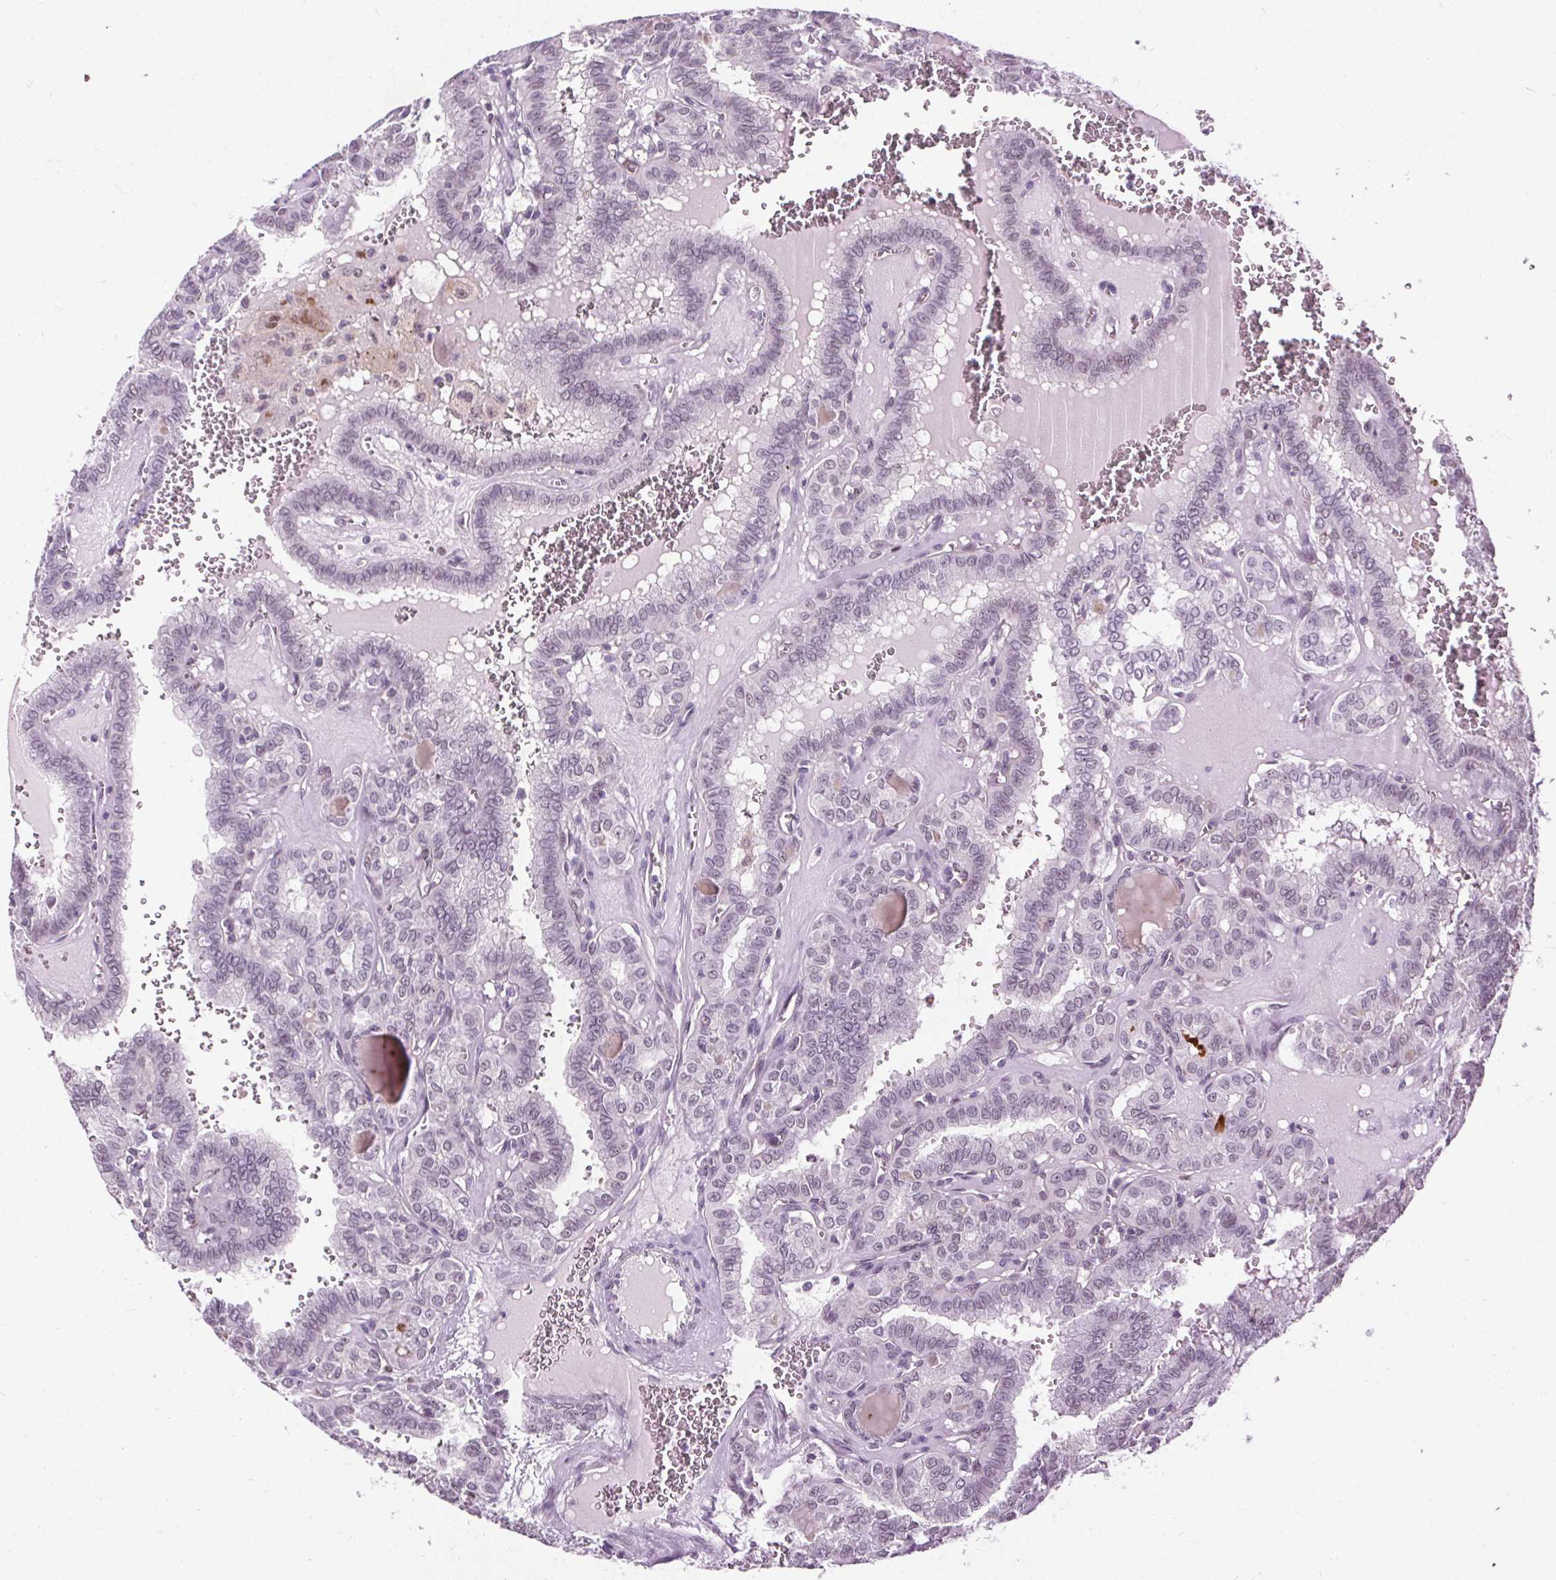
{"staining": {"intensity": "negative", "quantity": "none", "location": "none"}, "tissue": "thyroid cancer", "cell_type": "Tumor cells", "image_type": "cancer", "snomed": [{"axis": "morphology", "description": "Papillary adenocarcinoma, NOS"}, {"axis": "topography", "description": "Thyroid gland"}], "caption": "Immunohistochemistry (IHC) of thyroid papillary adenocarcinoma displays no positivity in tumor cells. Nuclei are stained in blue.", "gene": "CEBPA", "patient": {"sex": "female", "age": 41}}